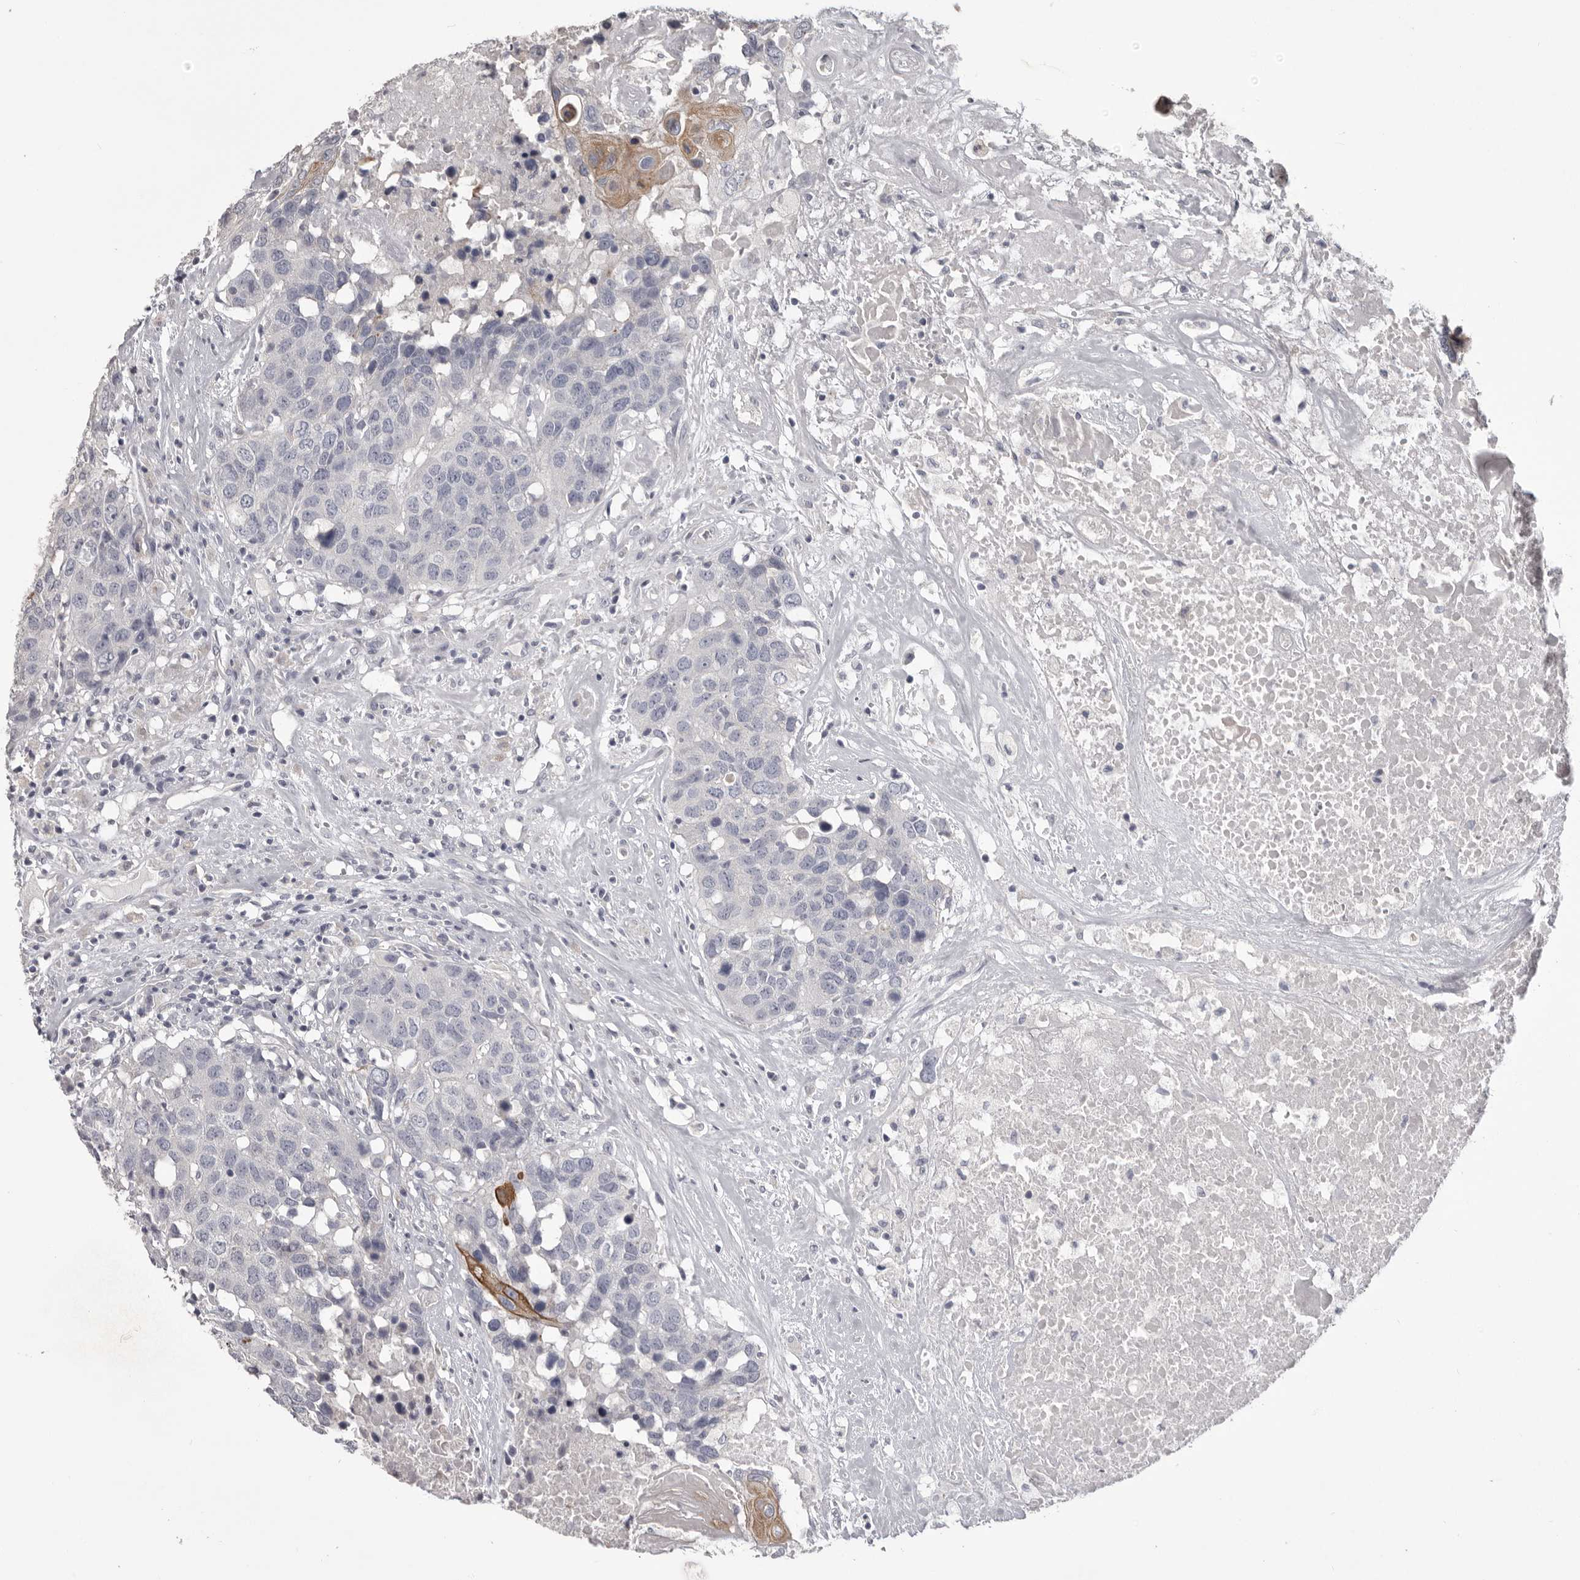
{"staining": {"intensity": "negative", "quantity": "none", "location": "none"}, "tissue": "head and neck cancer", "cell_type": "Tumor cells", "image_type": "cancer", "snomed": [{"axis": "morphology", "description": "Squamous cell carcinoma, NOS"}, {"axis": "topography", "description": "Head-Neck"}], "caption": "This is an IHC histopathology image of human squamous cell carcinoma (head and neck). There is no positivity in tumor cells.", "gene": "LPAR6", "patient": {"sex": "male", "age": 66}}